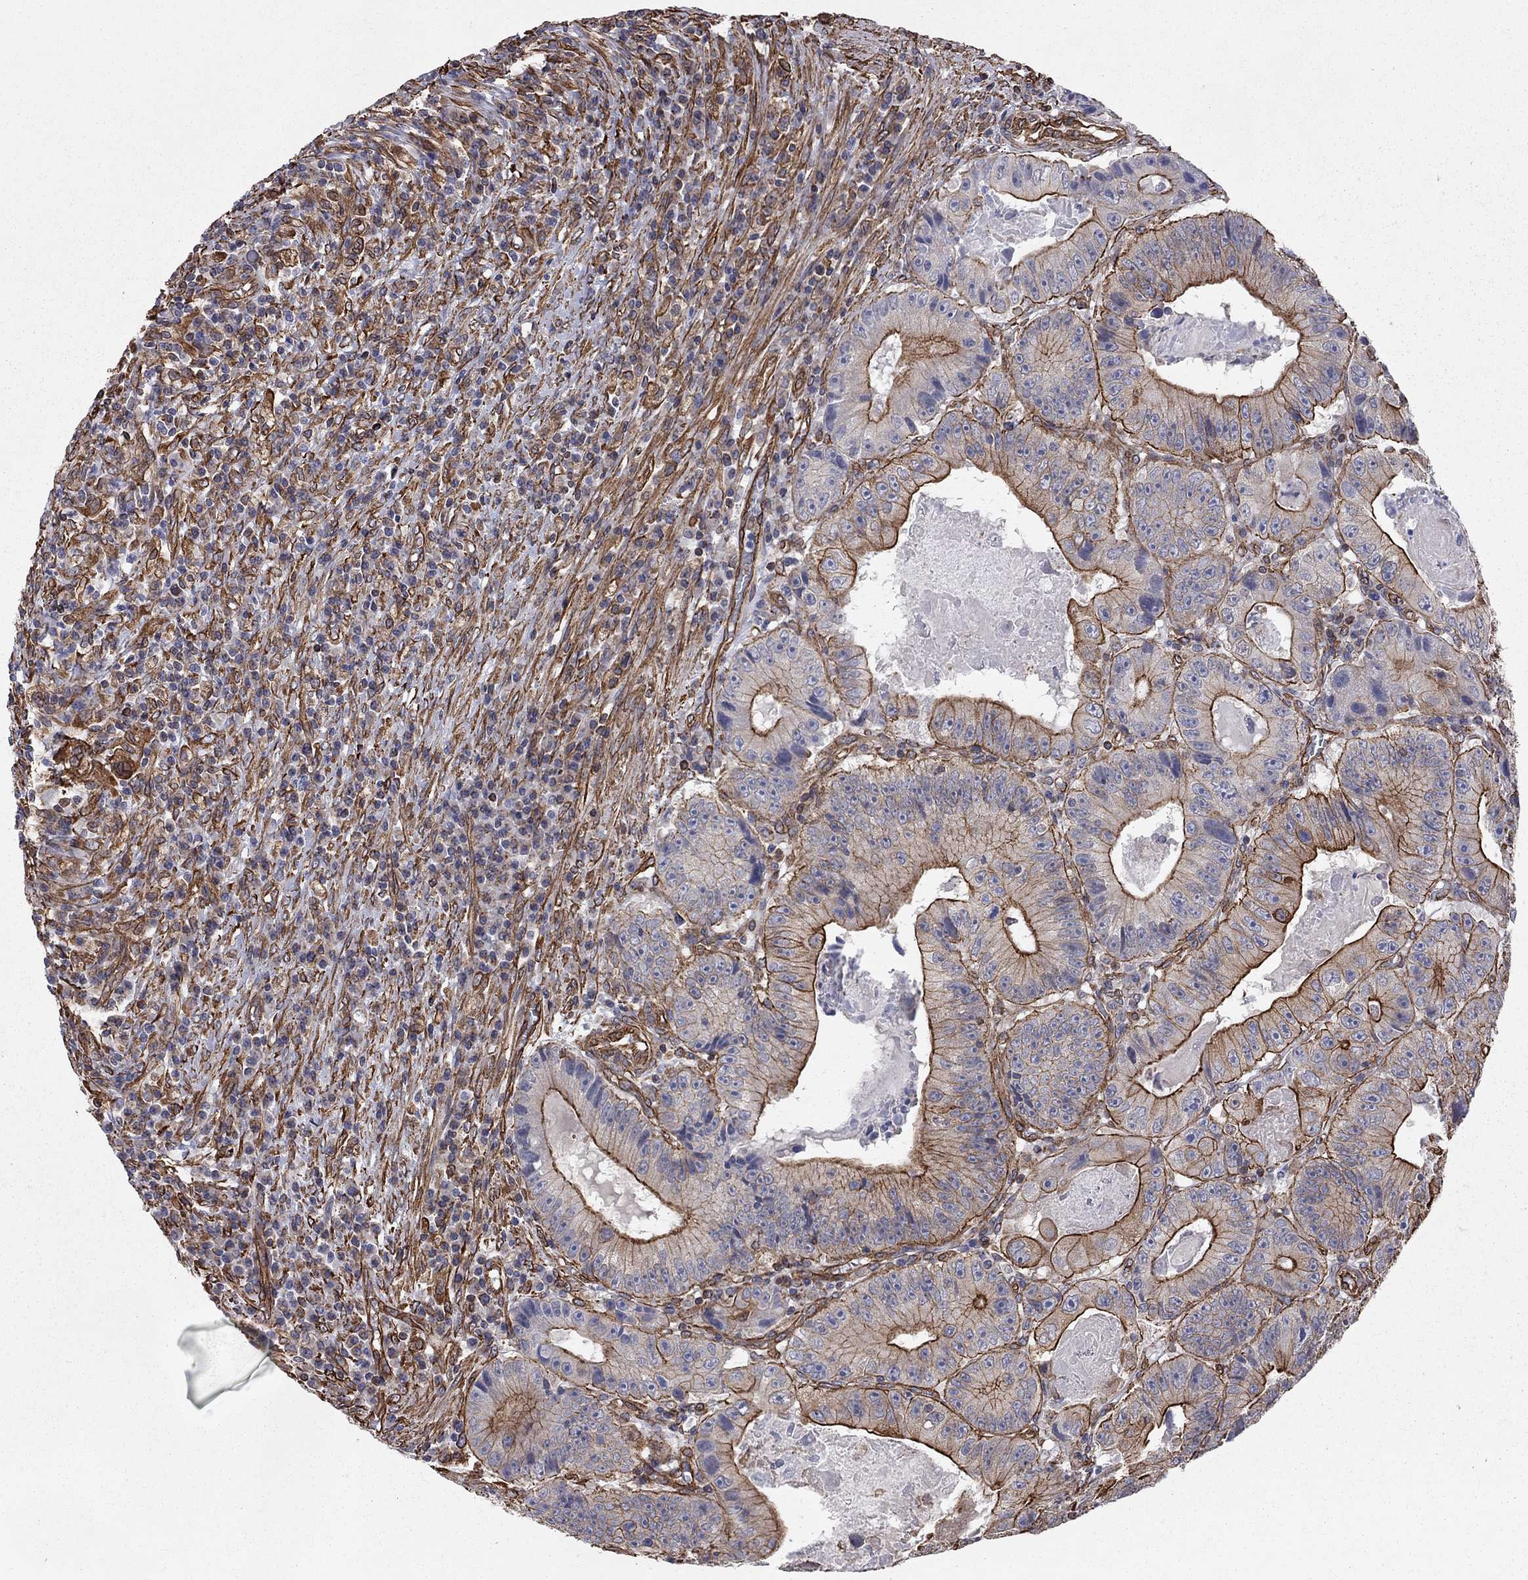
{"staining": {"intensity": "strong", "quantity": ">75%", "location": "cytoplasmic/membranous"}, "tissue": "colorectal cancer", "cell_type": "Tumor cells", "image_type": "cancer", "snomed": [{"axis": "morphology", "description": "Adenocarcinoma, NOS"}, {"axis": "topography", "description": "Colon"}], "caption": "An immunohistochemistry micrograph of neoplastic tissue is shown. Protein staining in brown labels strong cytoplasmic/membranous positivity in adenocarcinoma (colorectal) within tumor cells.", "gene": "BICDL2", "patient": {"sex": "female", "age": 86}}